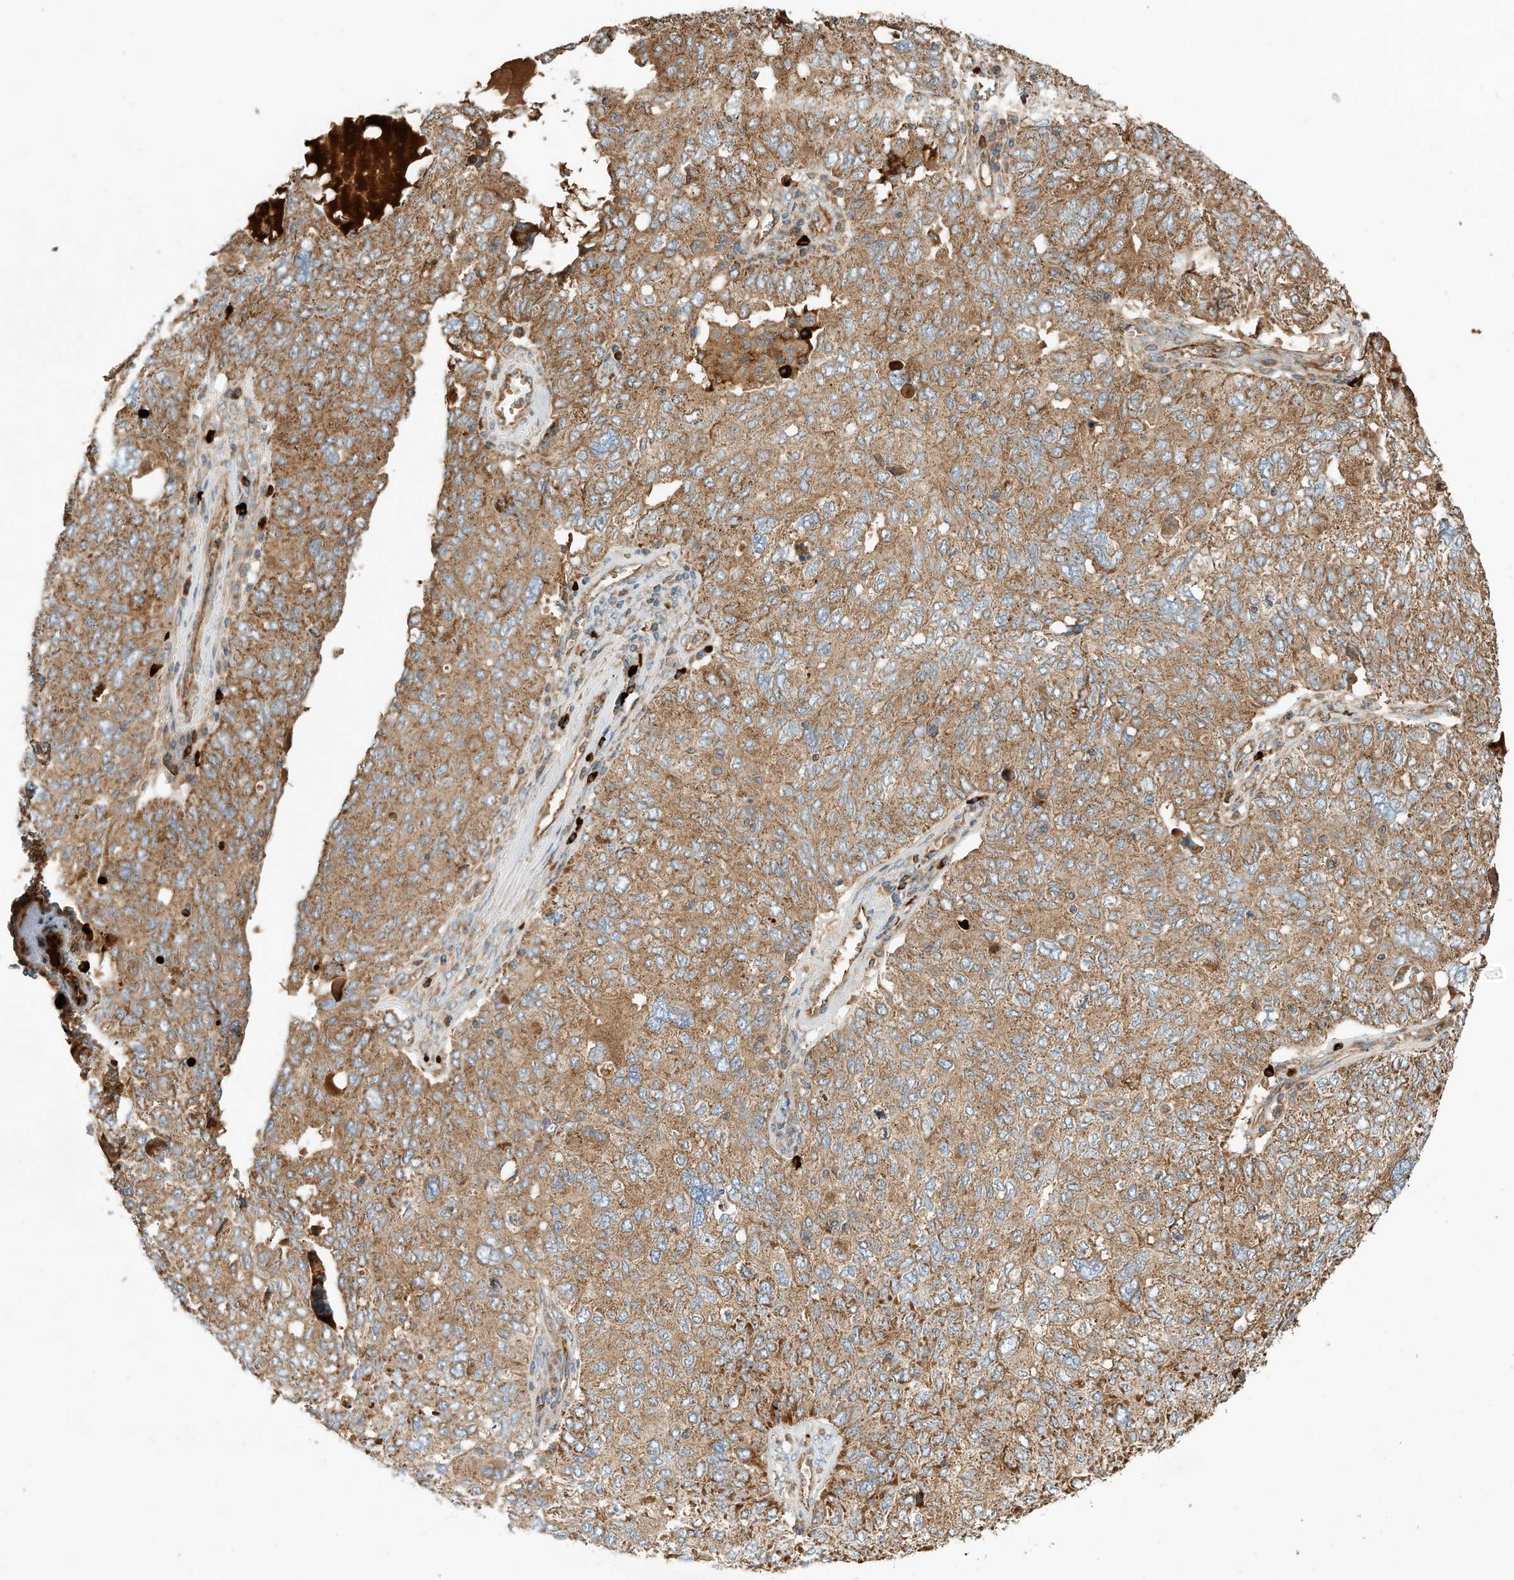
{"staining": {"intensity": "moderate", "quantity": ">75%", "location": "cytoplasmic/membranous"}, "tissue": "ovarian cancer", "cell_type": "Tumor cells", "image_type": "cancer", "snomed": [{"axis": "morphology", "description": "Carcinoma, endometroid"}, {"axis": "topography", "description": "Ovary"}], "caption": "This image shows immunohistochemistry staining of ovarian cancer (endometroid carcinoma), with medium moderate cytoplasmic/membranous positivity in approximately >75% of tumor cells.", "gene": "CPAMD8", "patient": {"sex": "female", "age": 62}}